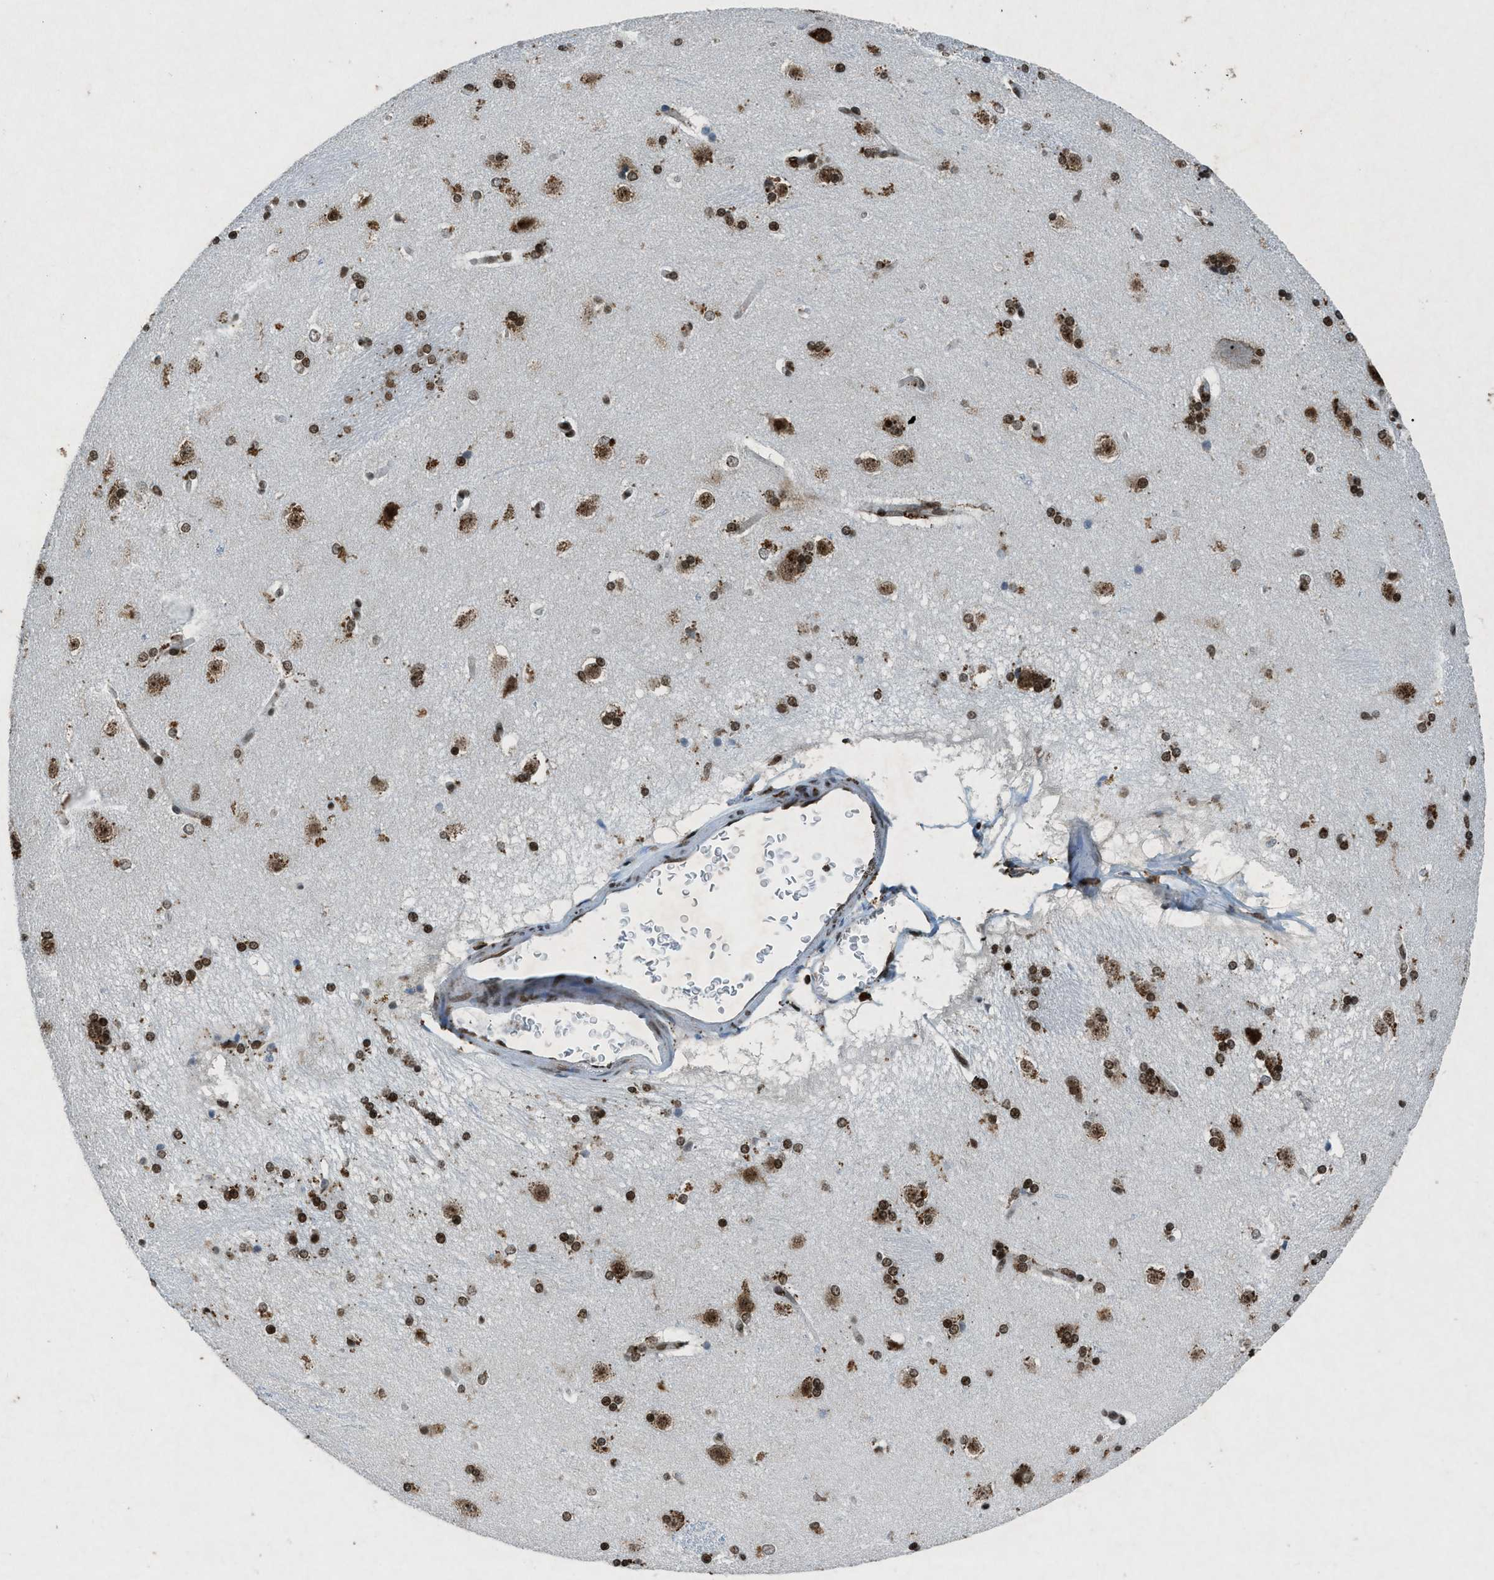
{"staining": {"intensity": "strong", "quantity": ">75%", "location": "nuclear"}, "tissue": "caudate", "cell_type": "Glial cells", "image_type": "normal", "snomed": [{"axis": "morphology", "description": "Normal tissue, NOS"}, {"axis": "topography", "description": "Lateral ventricle wall"}], "caption": "High-power microscopy captured an immunohistochemistry micrograph of benign caudate, revealing strong nuclear positivity in approximately >75% of glial cells.", "gene": "NXF1", "patient": {"sex": "female", "age": 19}}